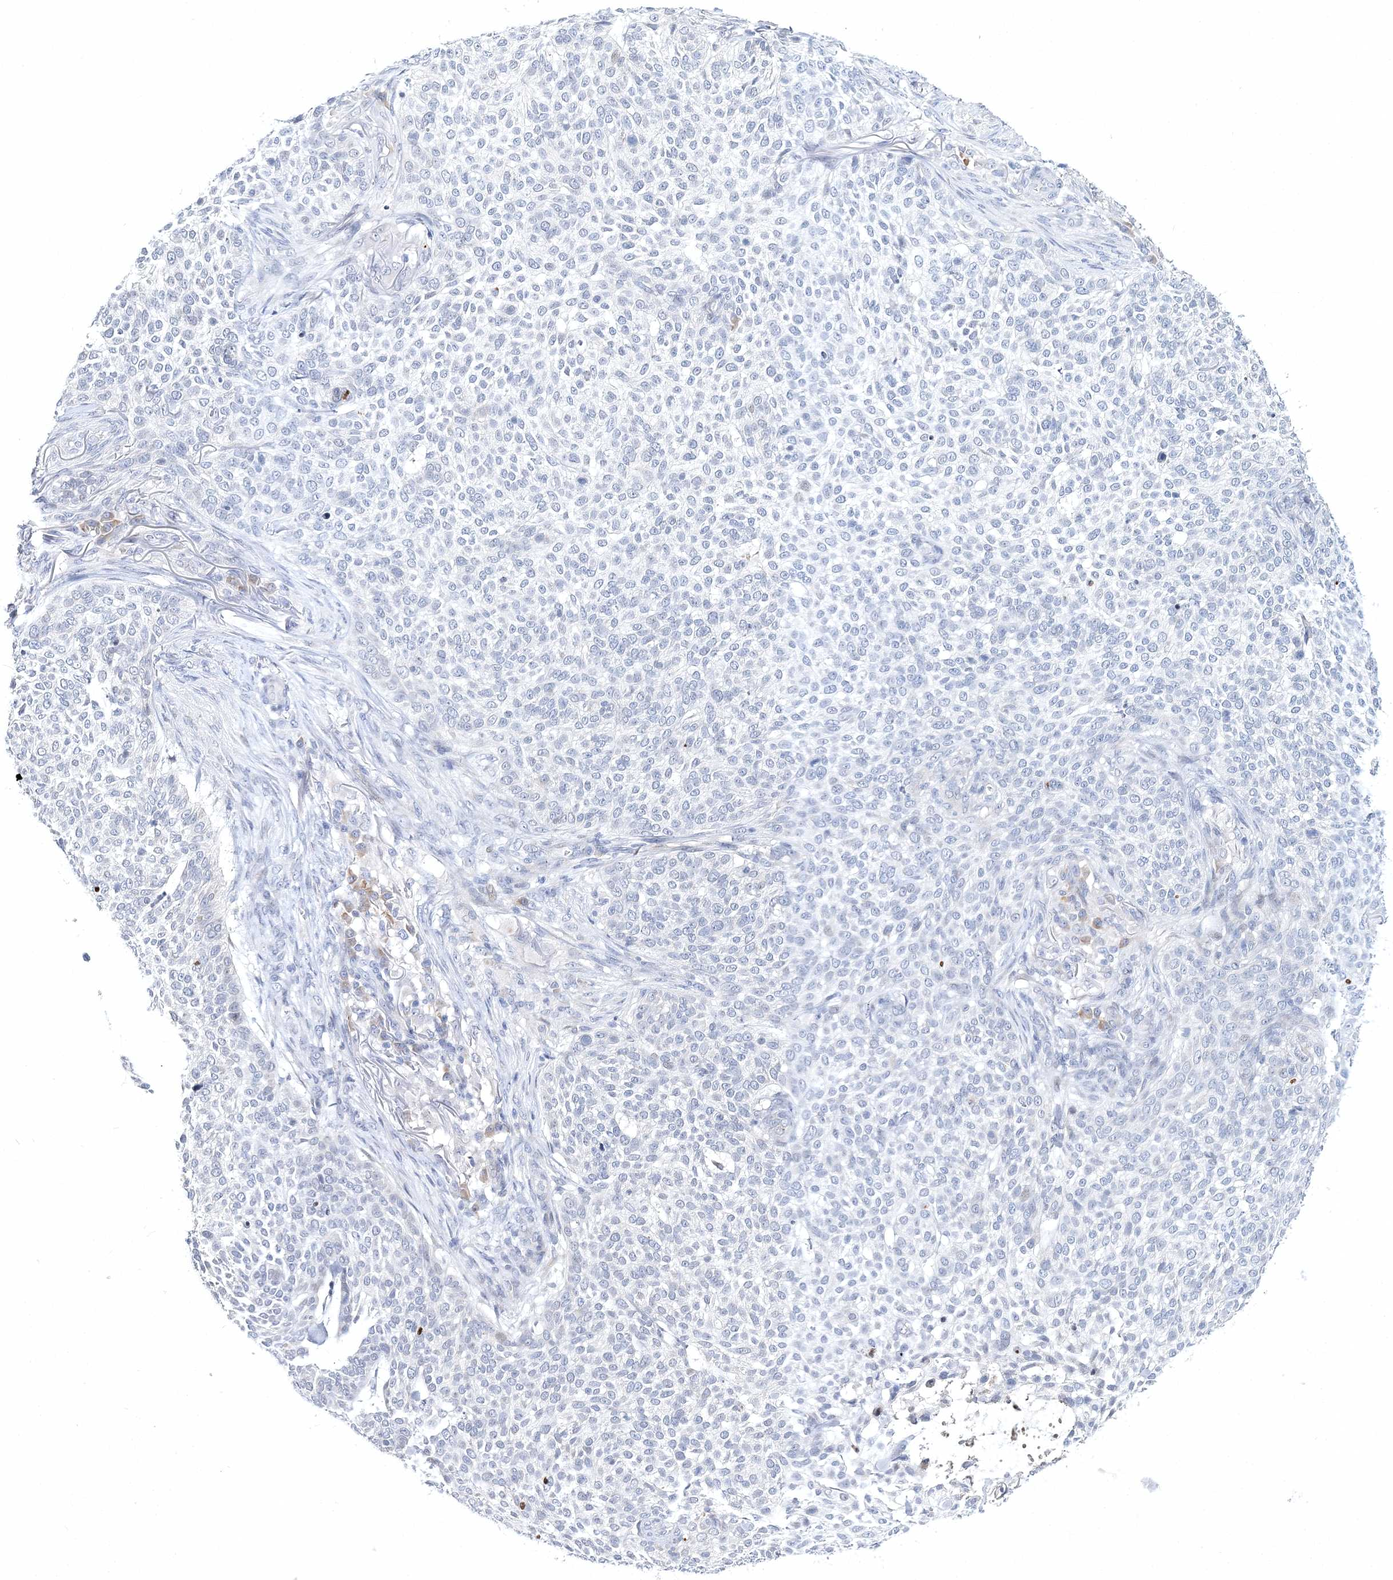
{"staining": {"intensity": "negative", "quantity": "none", "location": "none"}, "tissue": "skin cancer", "cell_type": "Tumor cells", "image_type": "cancer", "snomed": [{"axis": "morphology", "description": "Basal cell carcinoma"}, {"axis": "topography", "description": "Skin"}], "caption": "Basal cell carcinoma (skin) was stained to show a protein in brown. There is no significant staining in tumor cells.", "gene": "MYOZ2", "patient": {"sex": "female", "age": 64}}